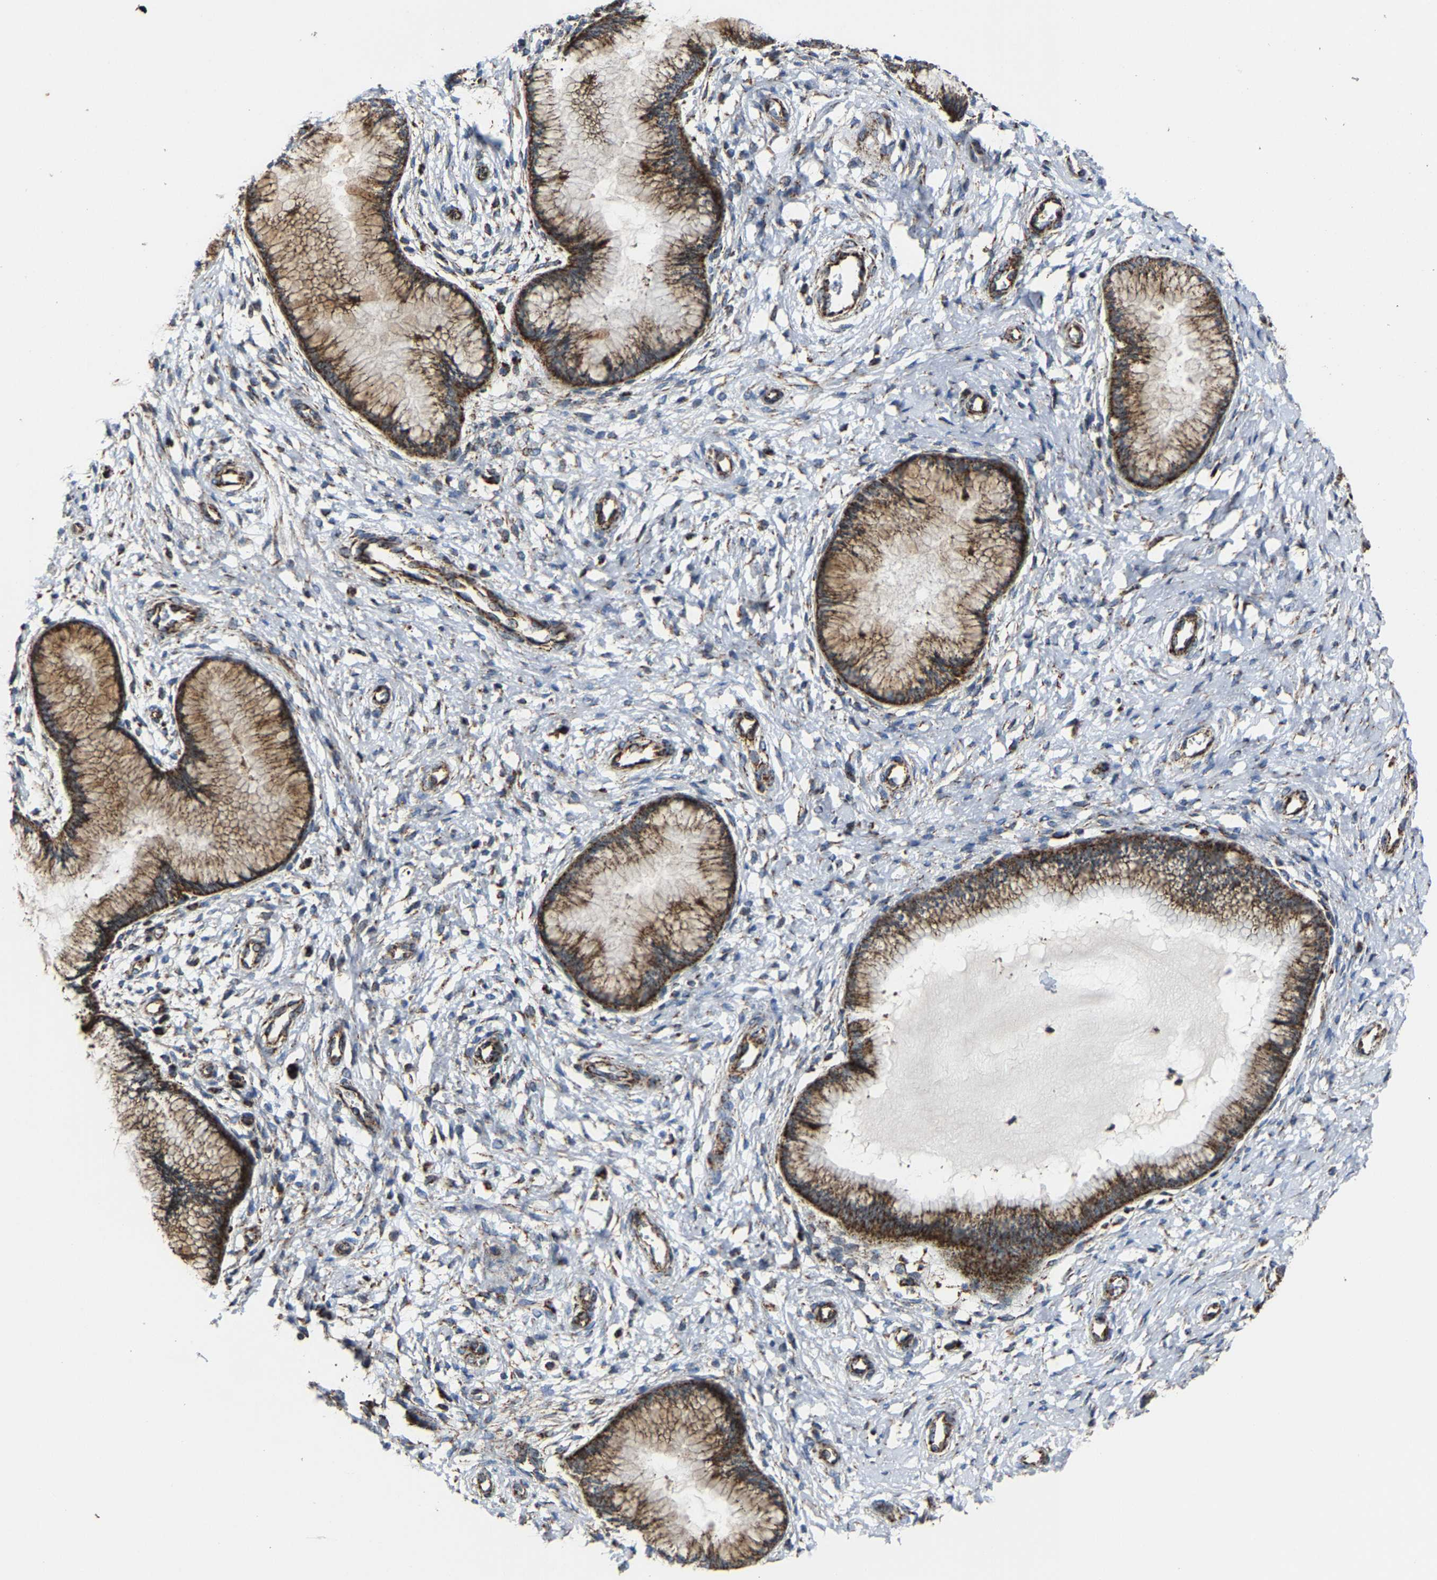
{"staining": {"intensity": "strong", "quantity": ">75%", "location": "cytoplasmic/membranous"}, "tissue": "cervix", "cell_type": "Glandular cells", "image_type": "normal", "snomed": [{"axis": "morphology", "description": "Normal tissue, NOS"}, {"axis": "topography", "description": "Cervix"}], "caption": "A histopathology image of cervix stained for a protein demonstrates strong cytoplasmic/membranous brown staining in glandular cells. The staining was performed using DAB, with brown indicating positive protein expression. Nuclei are stained blue with hematoxylin.", "gene": "NDUFV3", "patient": {"sex": "female", "age": 55}}